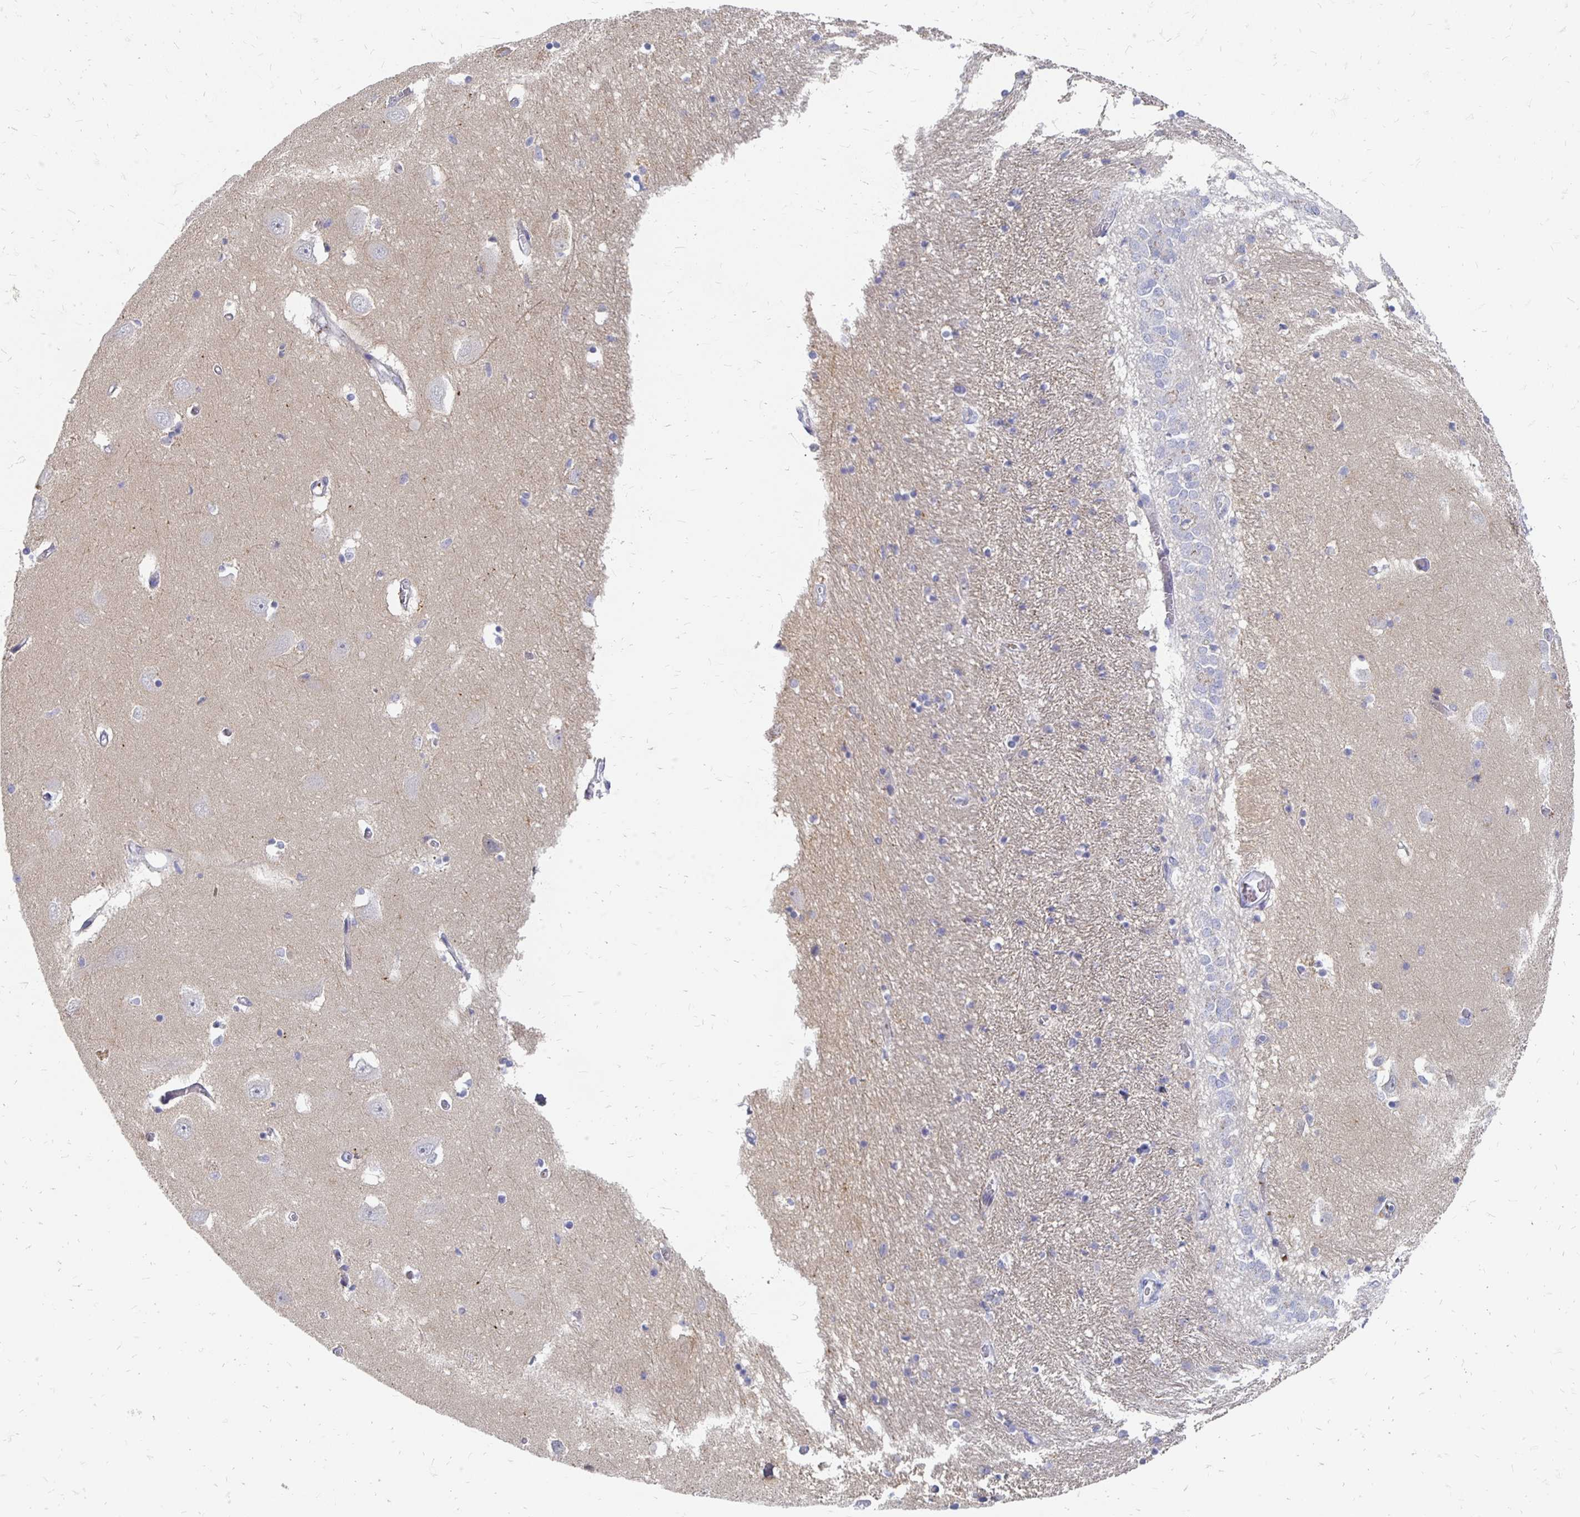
{"staining": {"intensity": "negative", "quantity": "none", "location": "none"}, "tissue": "caudate", "cell_type": "Glial cells", "image_type": "normal", "snomed": [{"axis": "morphology", "description": "Normal tissue, NOS"}, {"axis": "topography", "description": "Lateral ventricle wall"}, {"axis": "topography", "description": "Hippocampus"}], "caption": "Immunohistochemistry (IHC) photomicrograph of unremarkable caudate stained for a protein (brown), which demonstrates no positivity in glial cells.", "gene": "FKRP", "patient": {"sex": "female", "age": 63}}